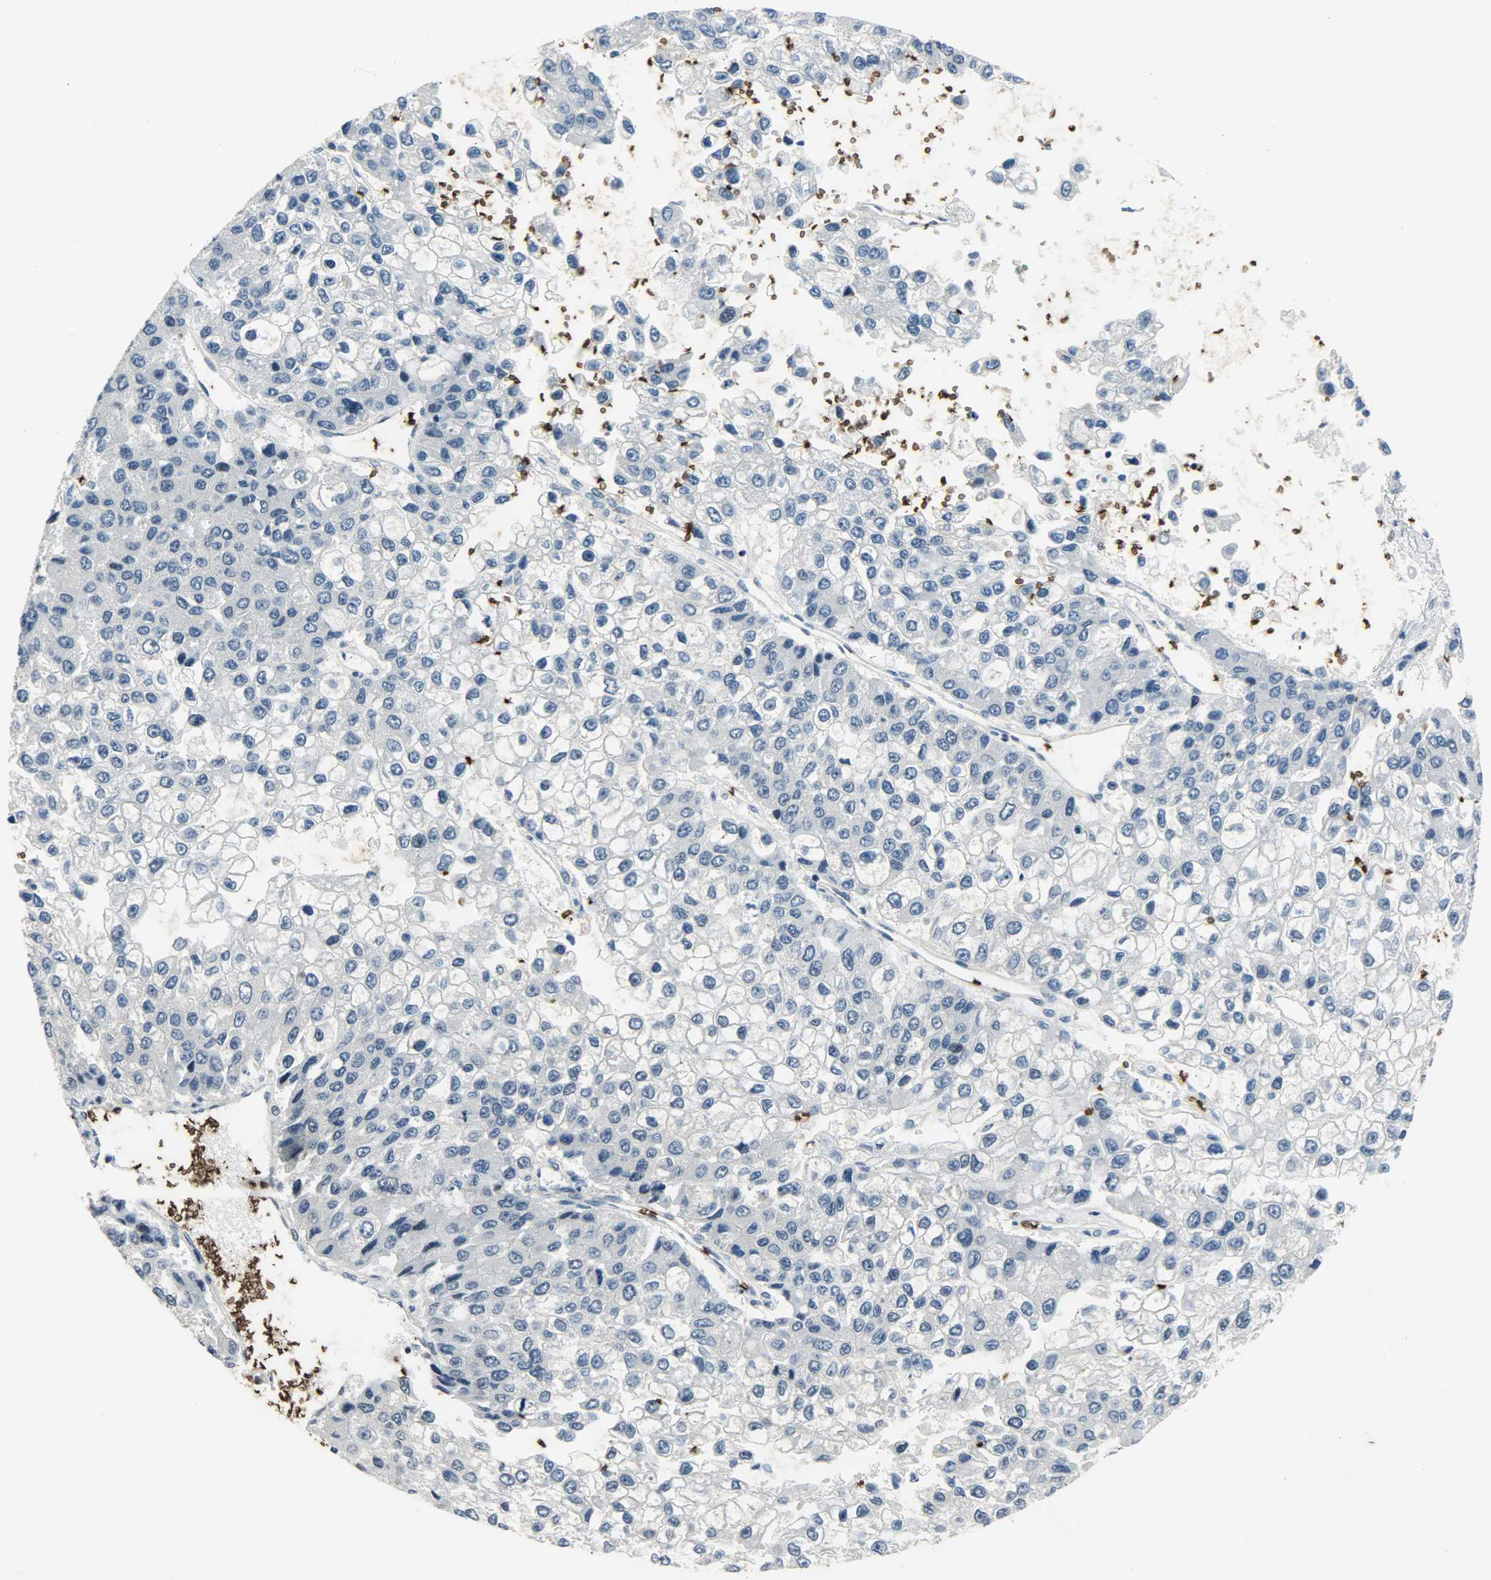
{"staining": {"intensity": "negative", "quantity": "none", "location": "none"}, "tissue": "liver cancer", "cell_type": "Tumor cells", "image_type": "cancer", "snomed": [{"axis": "morphology", "description": "Carcinoma, Hepatocellular, NOS"}, {"axis": "topography", "description": "Liver"}], "caption": "IHC of human liver hepatocellular carcinoma reveals no staining in tumor cells. (Immunohistochemistry, brightfield microscopy, high magnification).", "gene": "SNAI1", "patient": {"sex": "female", "age": 66}}